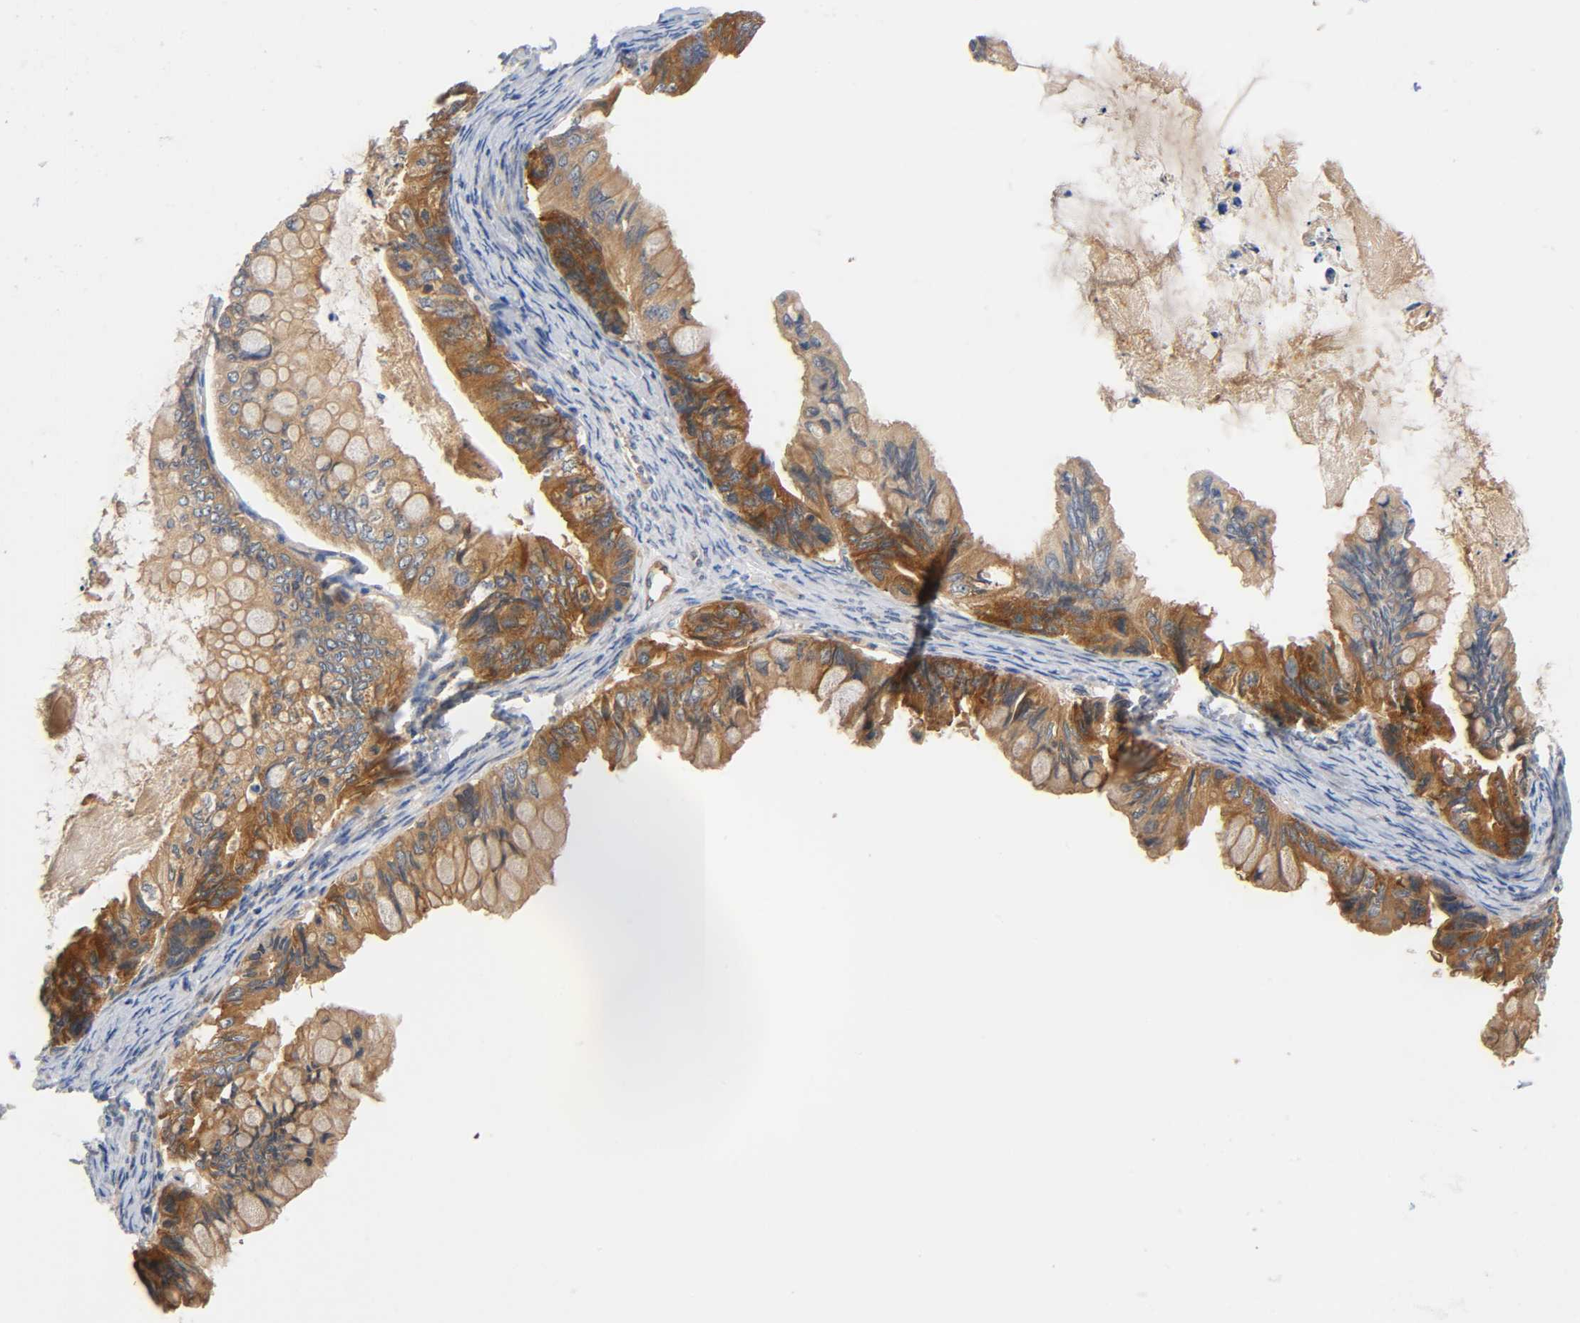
{"staining": {"intensity": "moderate", "quantity": ">75%", "location": "cytoplasmic/membranous"}, "tissue": "ovarian cancer", "cell_type": "Tumor cells", "image_type": "cancer", "snomed": [{"axis": "morphology", "description": "Cystadenocarcinoma, mucinous, NOS"}, {"axis": "topography", "description": "Ovary"}], "caption": "Protein expression analysis of mucinous cystadenocarcinoma (ovarian) displays moderate cytoplasmic/membranous expression in about >75% of tumor cells.", "gene": "PRKAB1", "patient": {"sex": "female", "age": 80}}